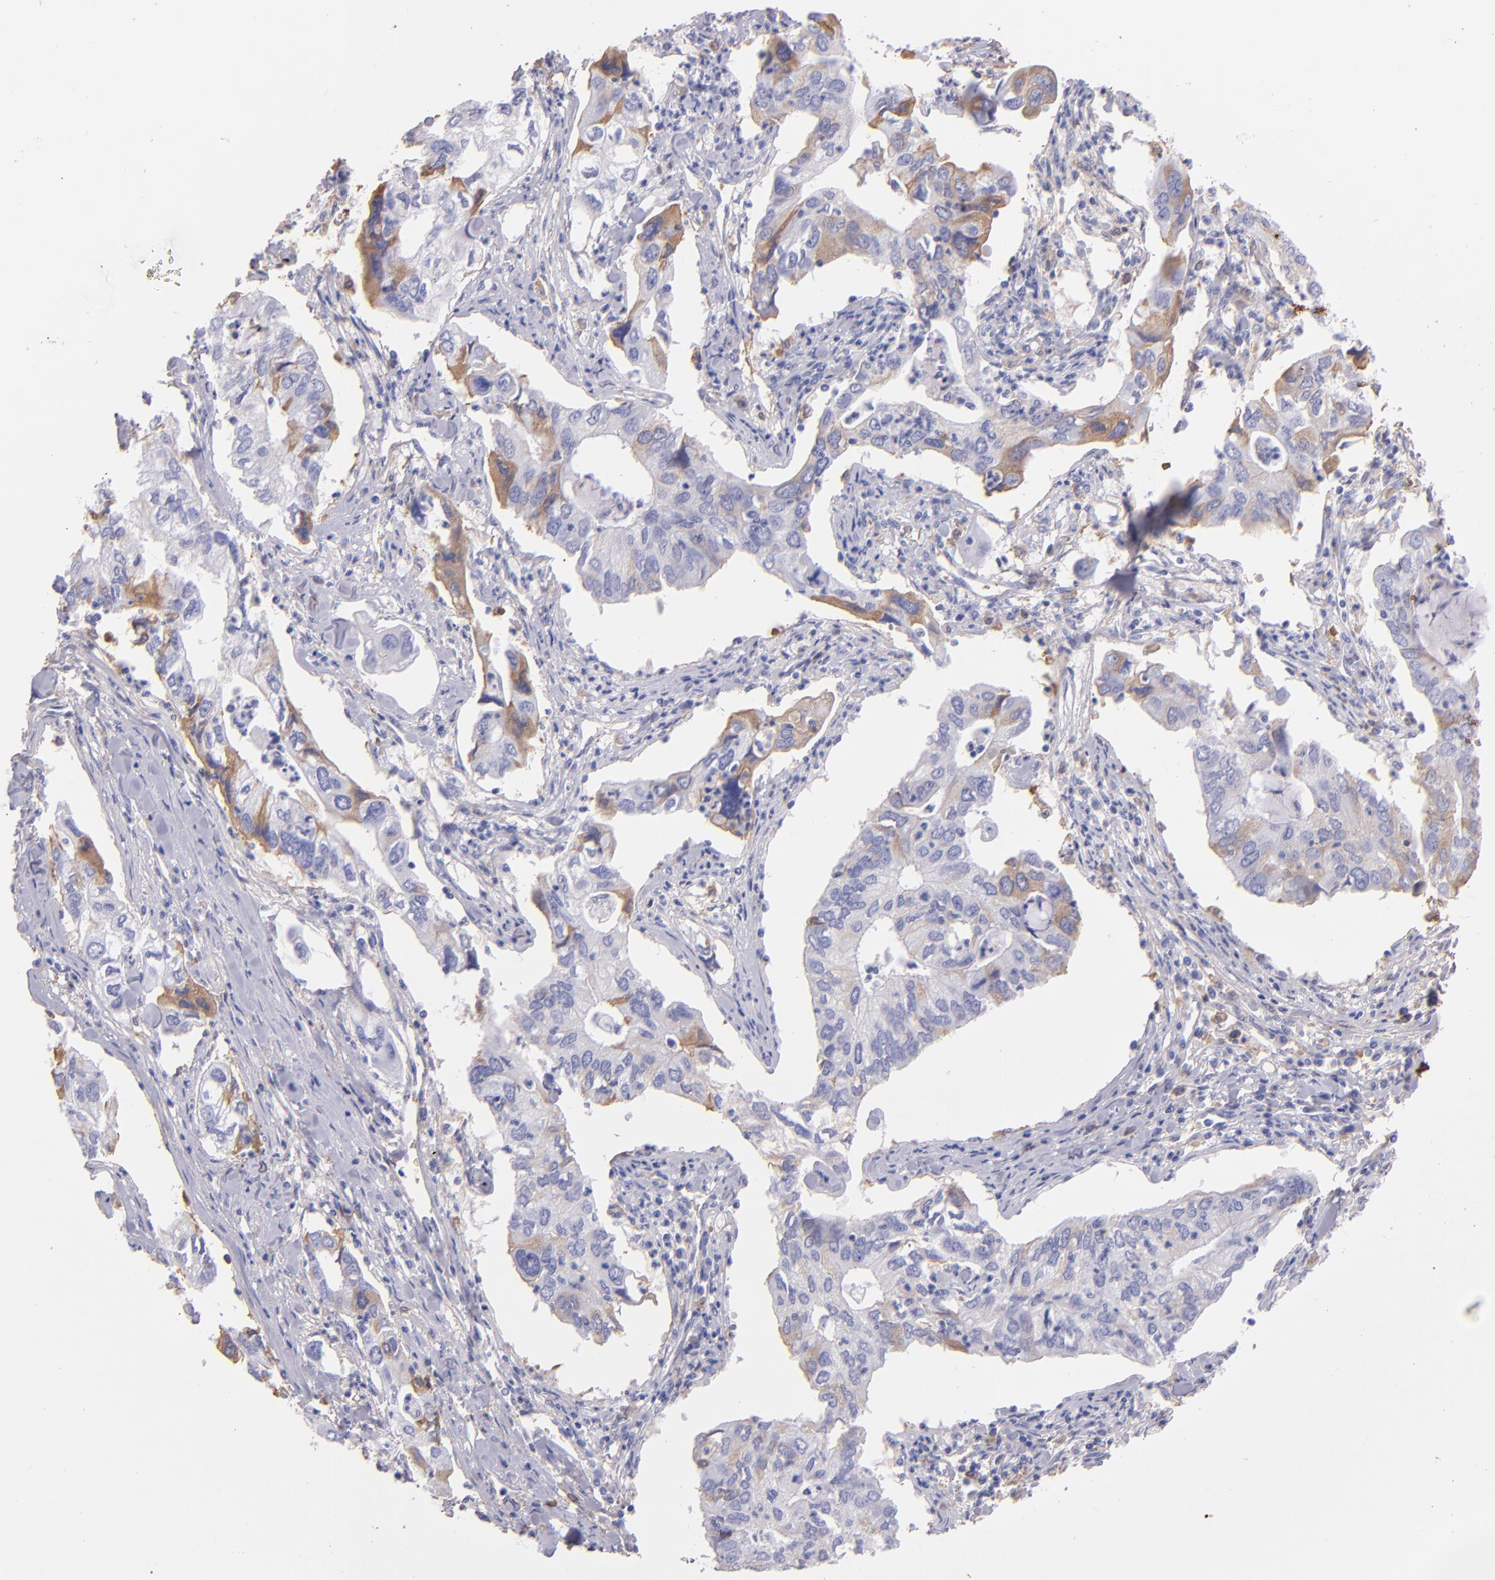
{"staining": {"intensity": "moderate", "quantity": "<25%", "location": "cytoplasmic/membranous"}, "tissue": "lung cancer", "cell_type": "Tumor cells", "image_type": "cancer", "snomed": [{"axis": "morphology", "description": "Adenocarcinoma, NOS"}, {"axis": "topography", "description": "Lung"}], "caption": "The photomicrograph demonstrates staining of adenocarcinoma (lung), revealing moderate cytoplasmic/membranous protein positivity (brown color) within tumor cells.", "gene": "FGB", "patient": {"sex": "male", "age": 48}}